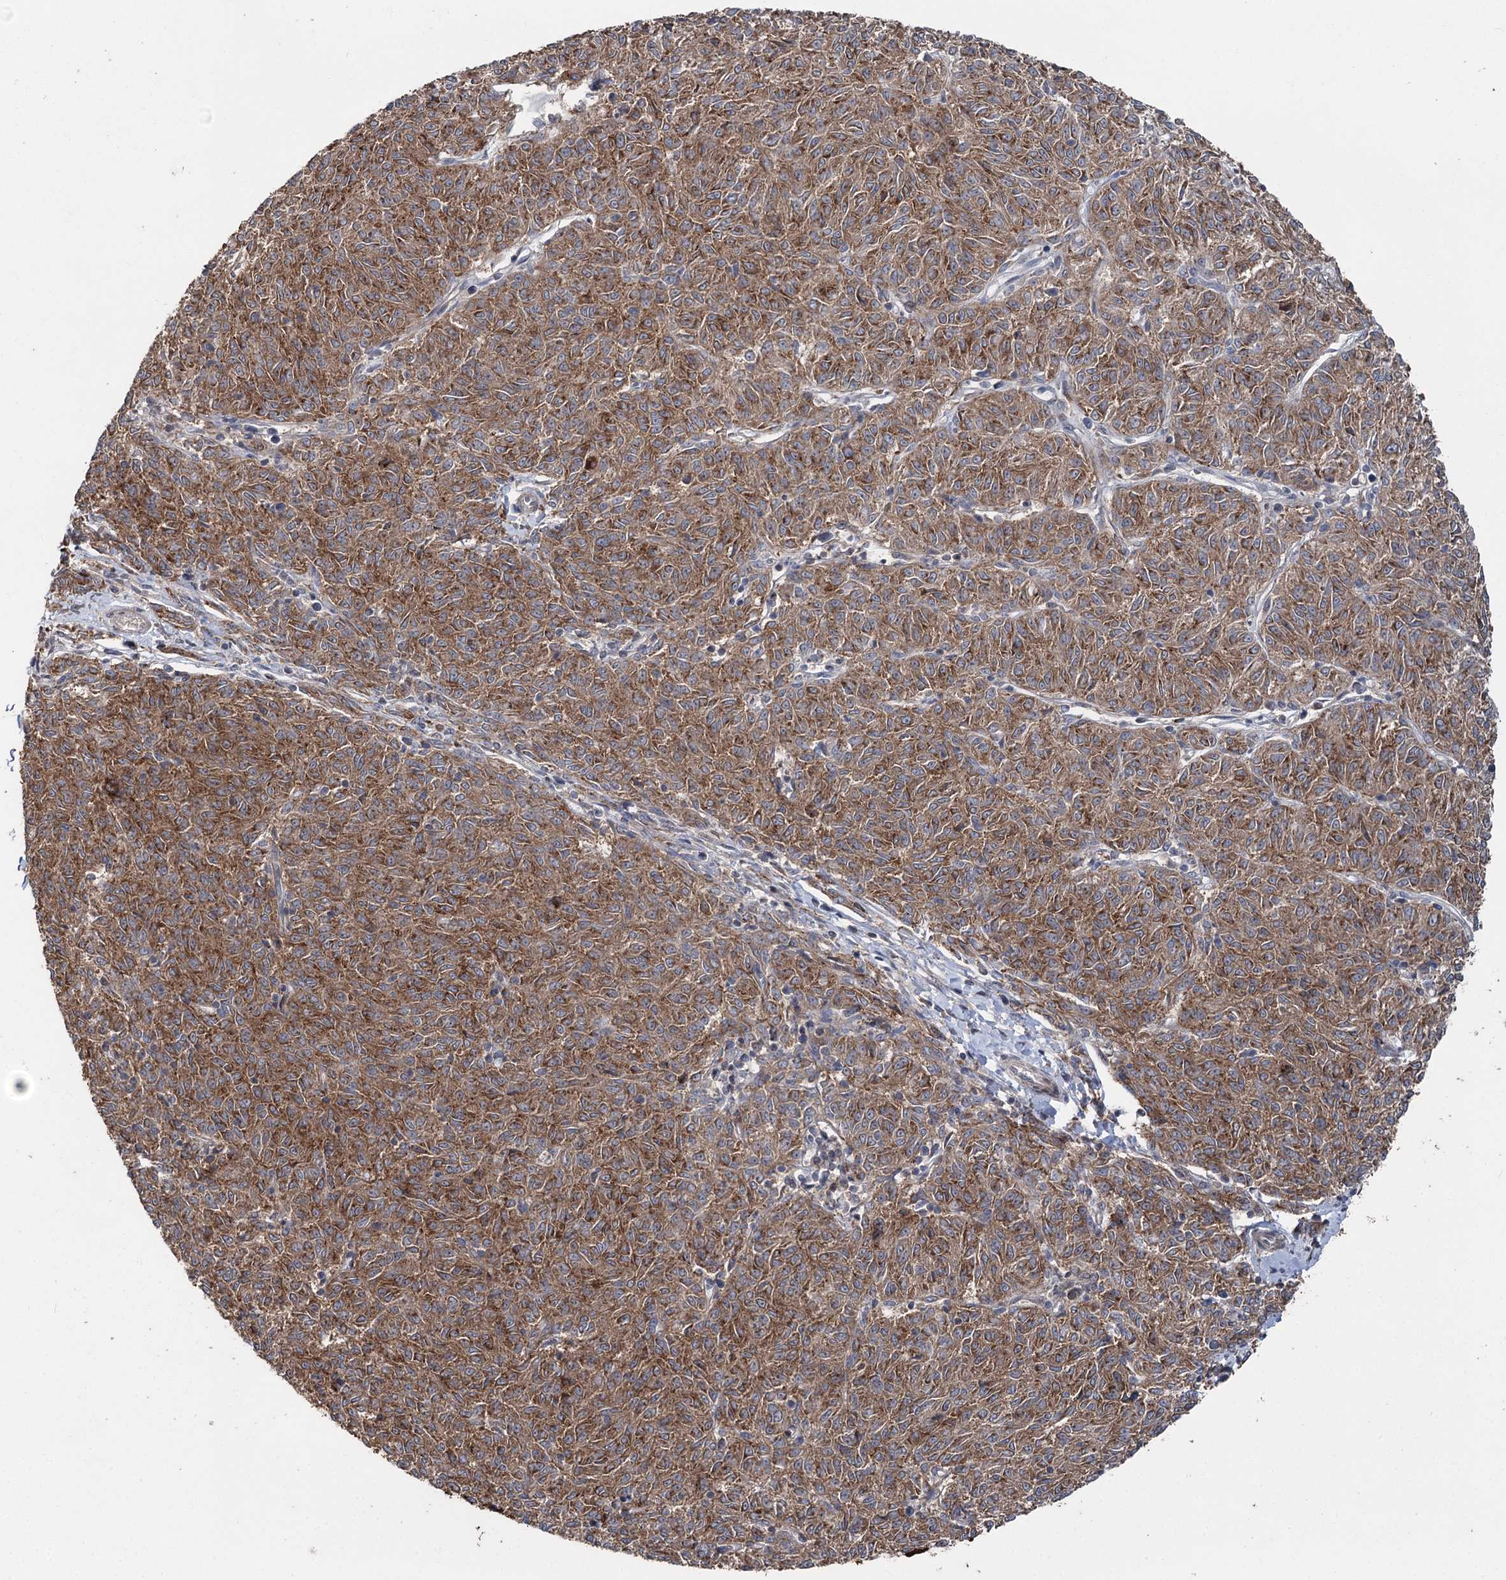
{"staining": {"intensity": "moderate", "quantity": ">75%", "location": "cytoplasmic/membranous"}, "tissue": "melanoma", "cell_type": "Tumor cells", "image_type": "cancer", "snomed": [{"axis": "morphology", "description": "Malignant melanoma, NOS"}, {"axis": "topography", "description": "Skin"}], "caption": "High-power microscopy captured an IHC photomicrograph of melanoma, revealing moderate cytoplasmic/membranous positivity in approximately >75% of tumor cells.", "gene": "STX6", "patient": {"sex": "female", "age": 72}}